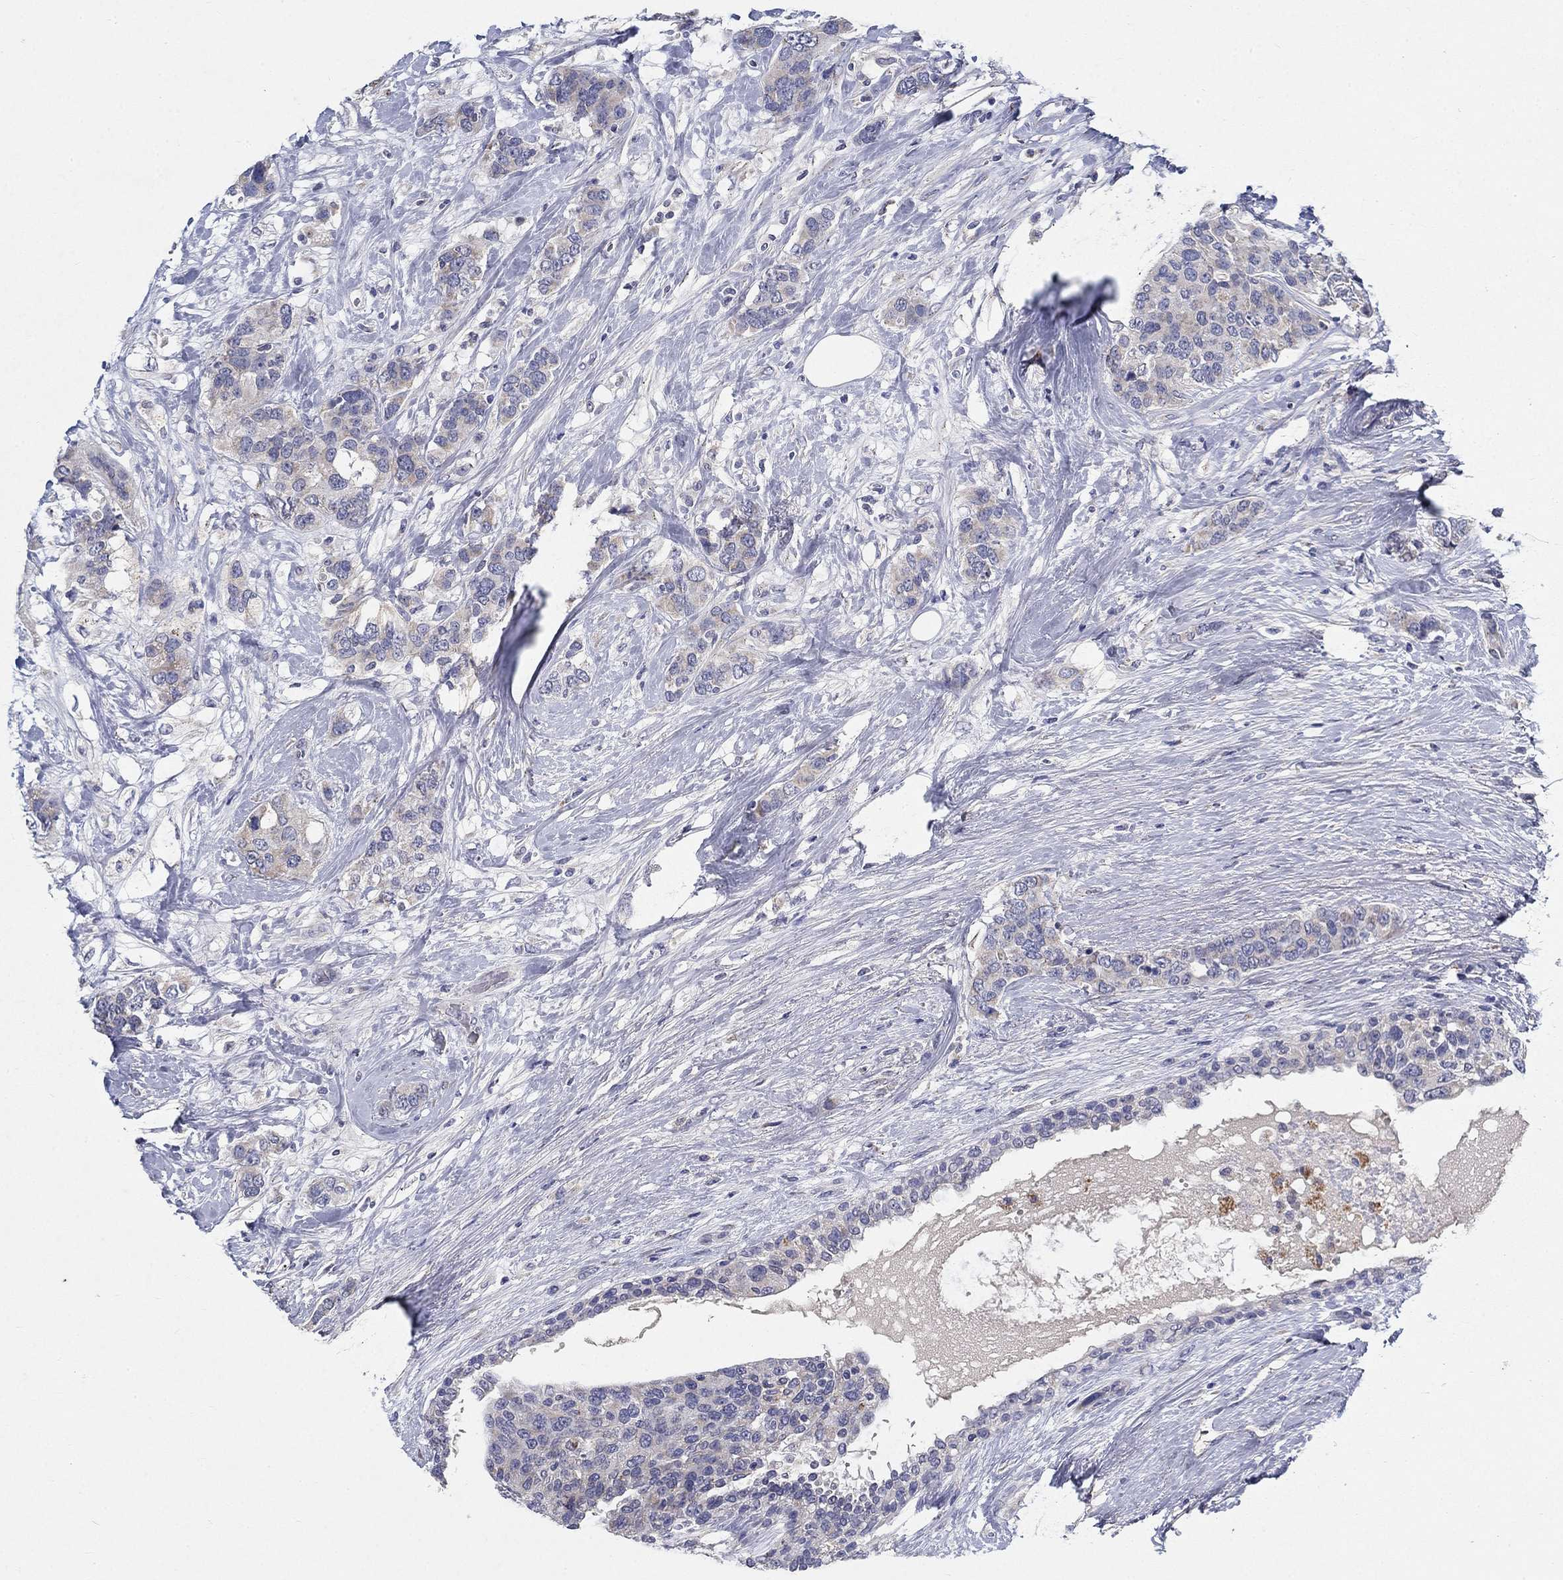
{"staining": {"intensity": "negative", "quantity": "none", "location": "none"}, "tissue": "breast cancer", "cell_type": "Tumor cells", "image_type": "cancer", "snomed": [{"axis": "morphology", "description": "Lobular carcinoma"}, {"axis": "topography", "description": "Breast"}], "caption": "Immunohistochemistry (IHC) micrograph of neoplastic tissue: breast lobular carcinoma stained with DAB (3,3'-diaminobenzidine) exhibits no significant protein staining in tumor cells.", "gene": "PROZ", "patient": {"sex": "female", "age": 59}}